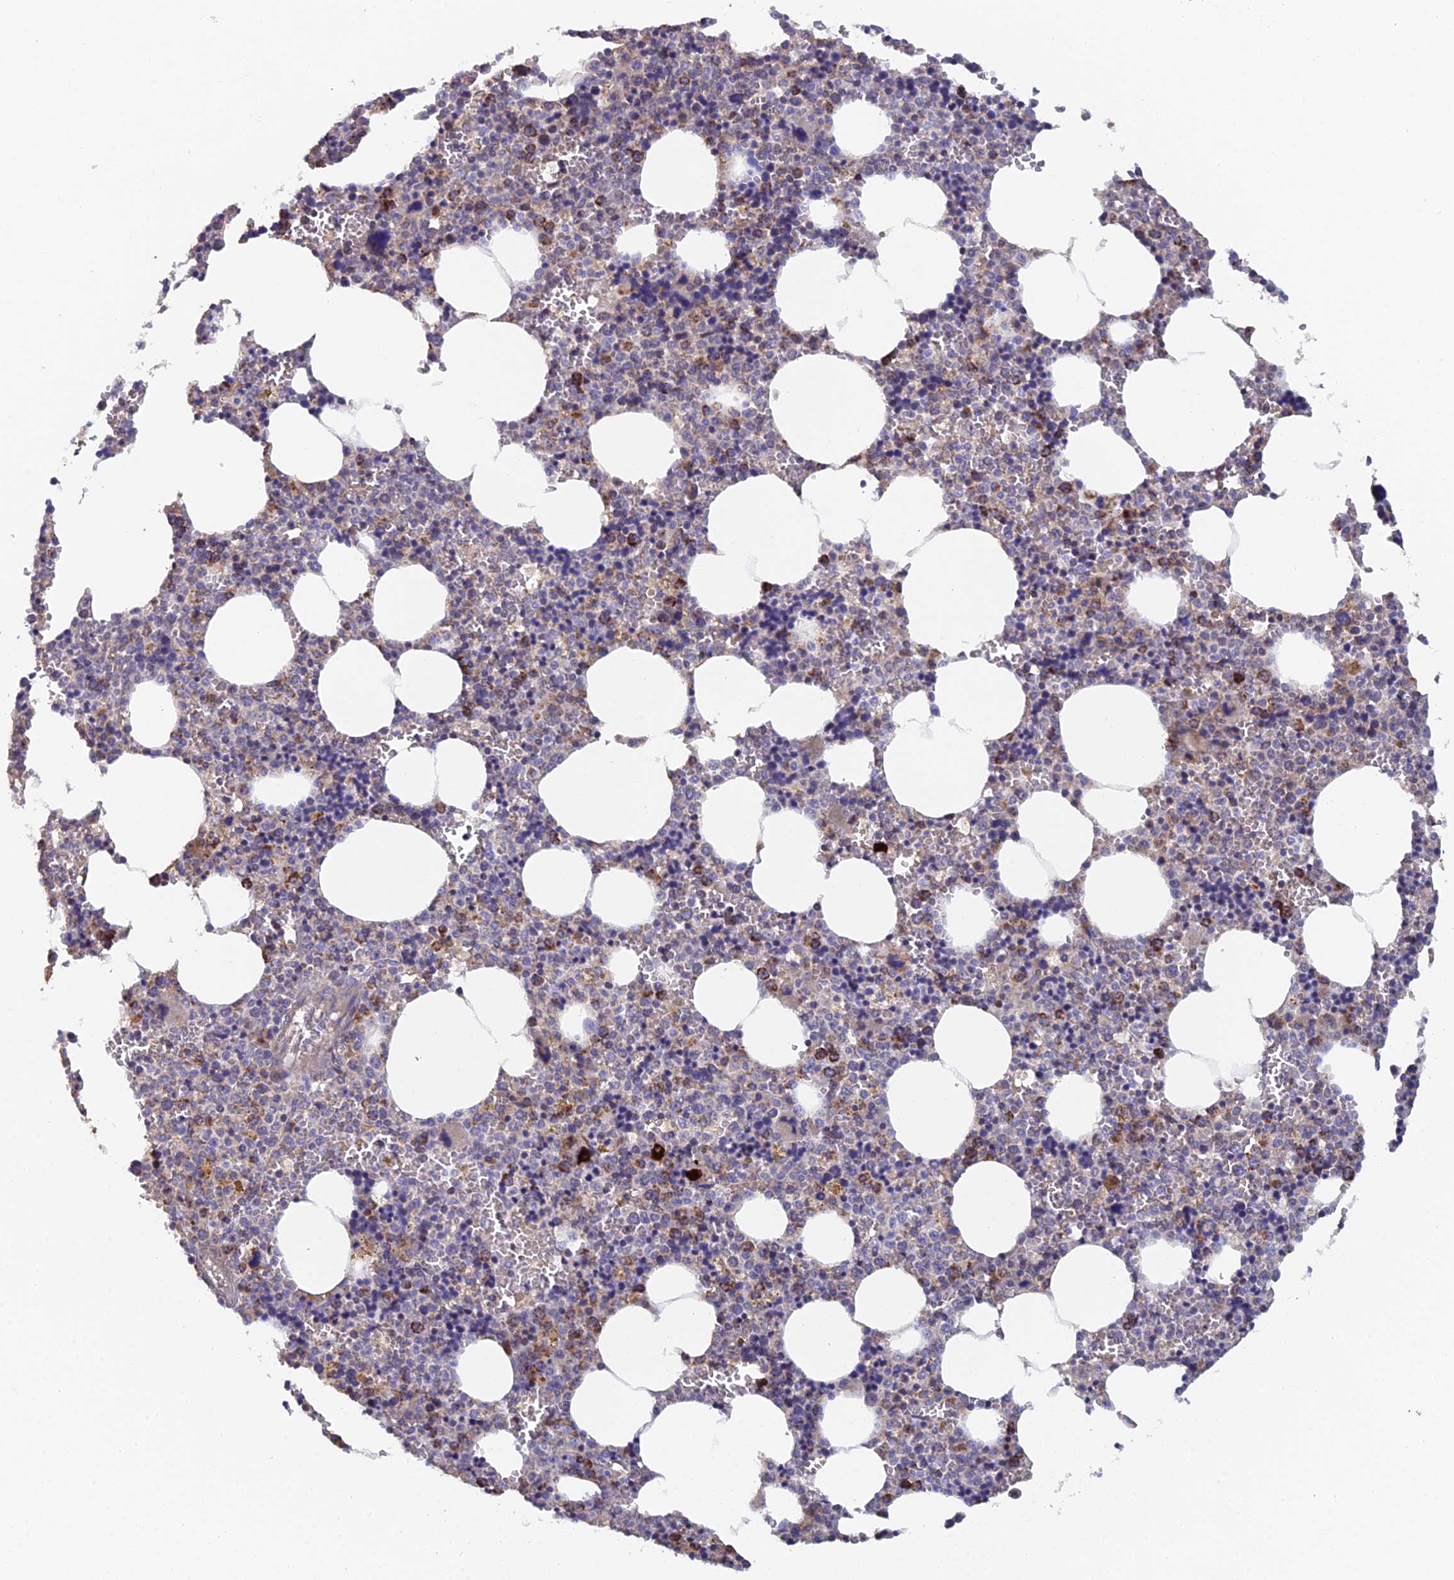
{"staining": {"intensity": "moderate", "quantity": "<25%", "location": "cytoplasmic/membranous"}, "tissue": "bone marrow", "cell_type": "Hematopoietic cells", "image_type": "normal", "snomed": [{"axis": "morphology", "description": "Normal tissue, NOS"}, {"axis": "topography", "description": "Bone marrow"}], "caption": "An image of human bone marrow stained for a protein displays moderate cytoplasmic/membranous brown staining in hematopoietic cells.", "gene": "ECSIT", "patient": {"sex": "male", "age": 70}}